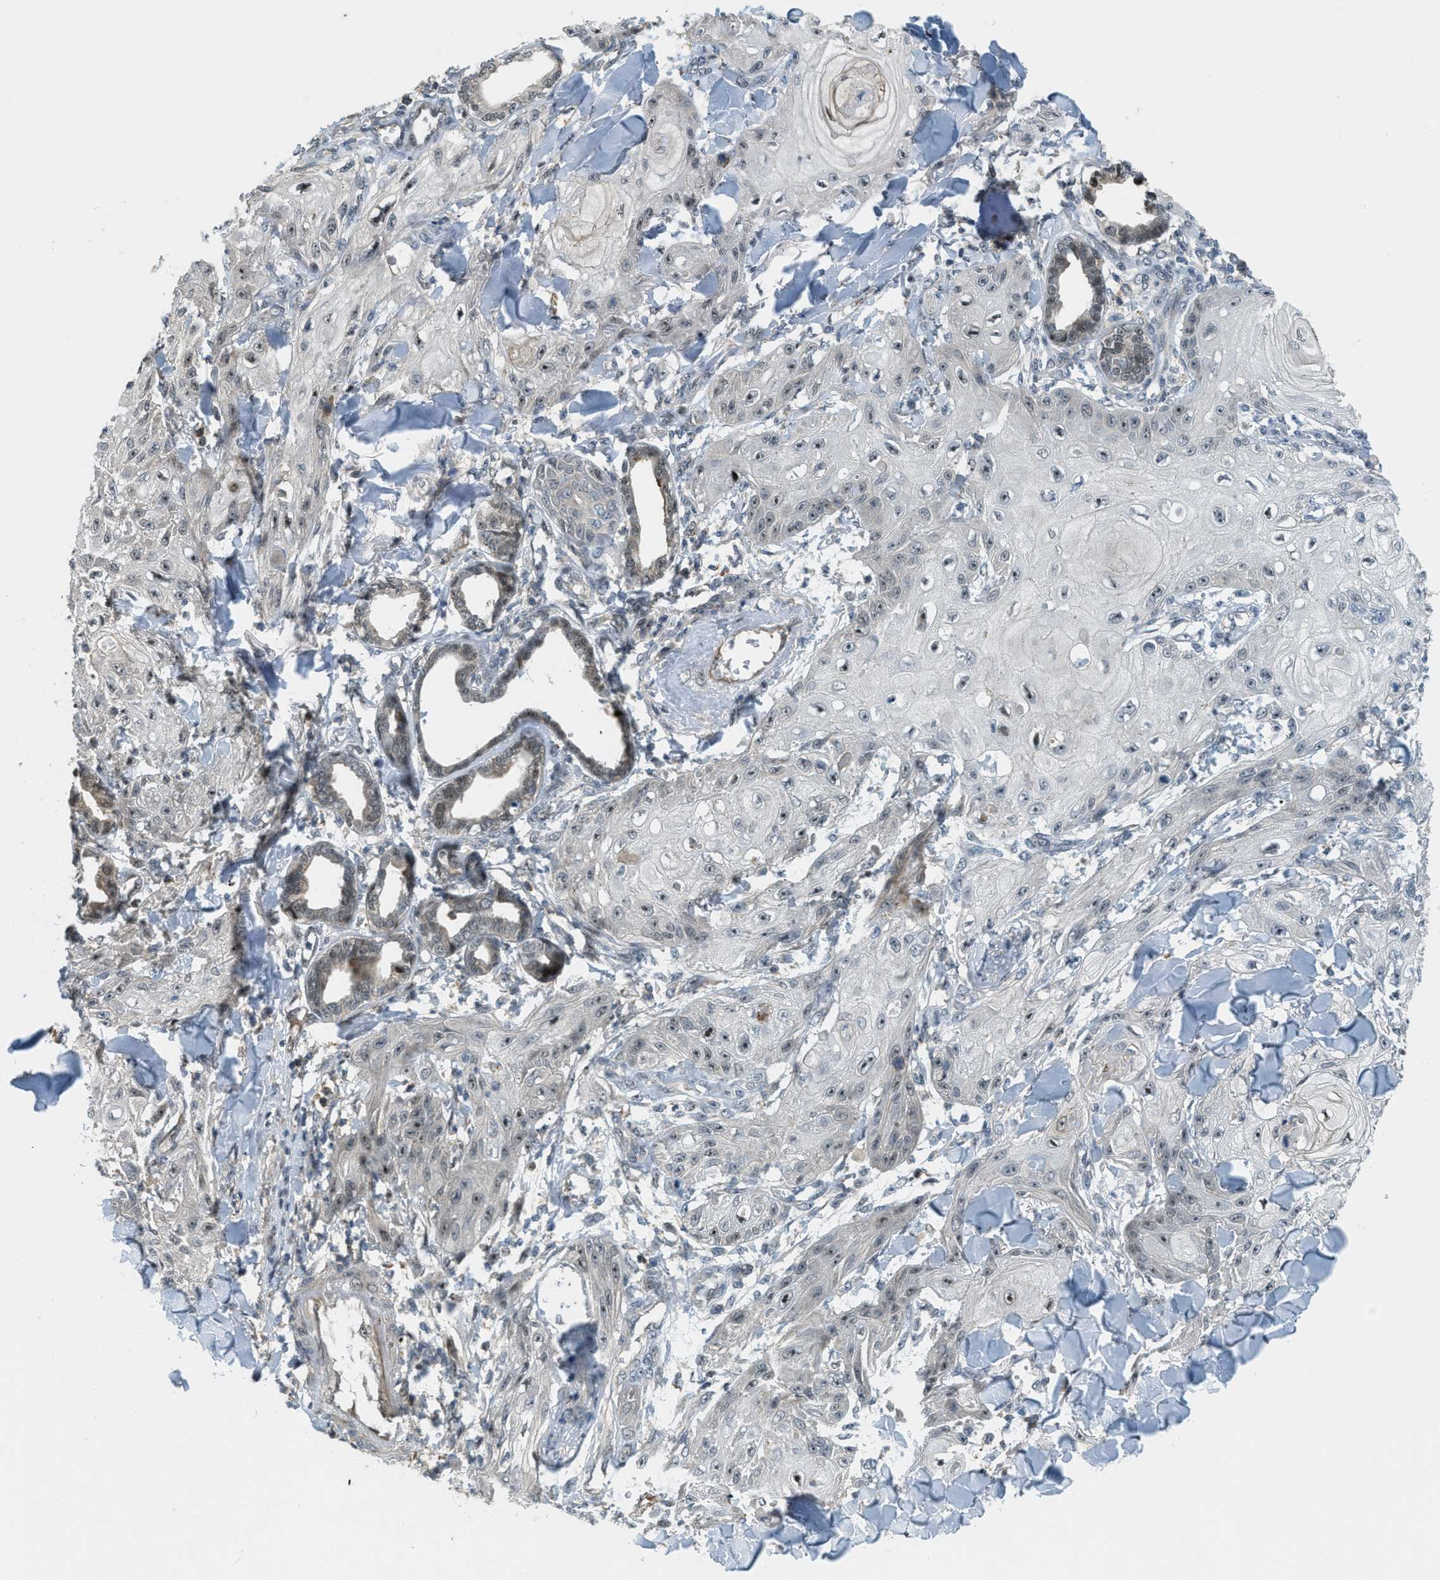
{"staining": {"intensity": "moderate", "quantity": "25%-75%", "location": "nuclear"}, "tissue": "skin cancer", "cell_type": "Tumor cells", "image_type": "cancer", "snomed": [{"axis": "morphology", "description": "Squamous cell carcinoma, NOS"}, {"axis": "topography", "description": "Skin"}], "caption": "The histopathology image shows immunohistochemical staining of skin cancer. There is moderate nuclear expression is seen in approximately 25%-75% of tumor cells.", "gene": "TRAPPC14", "patient": {"sex": "male", "age": 74}}